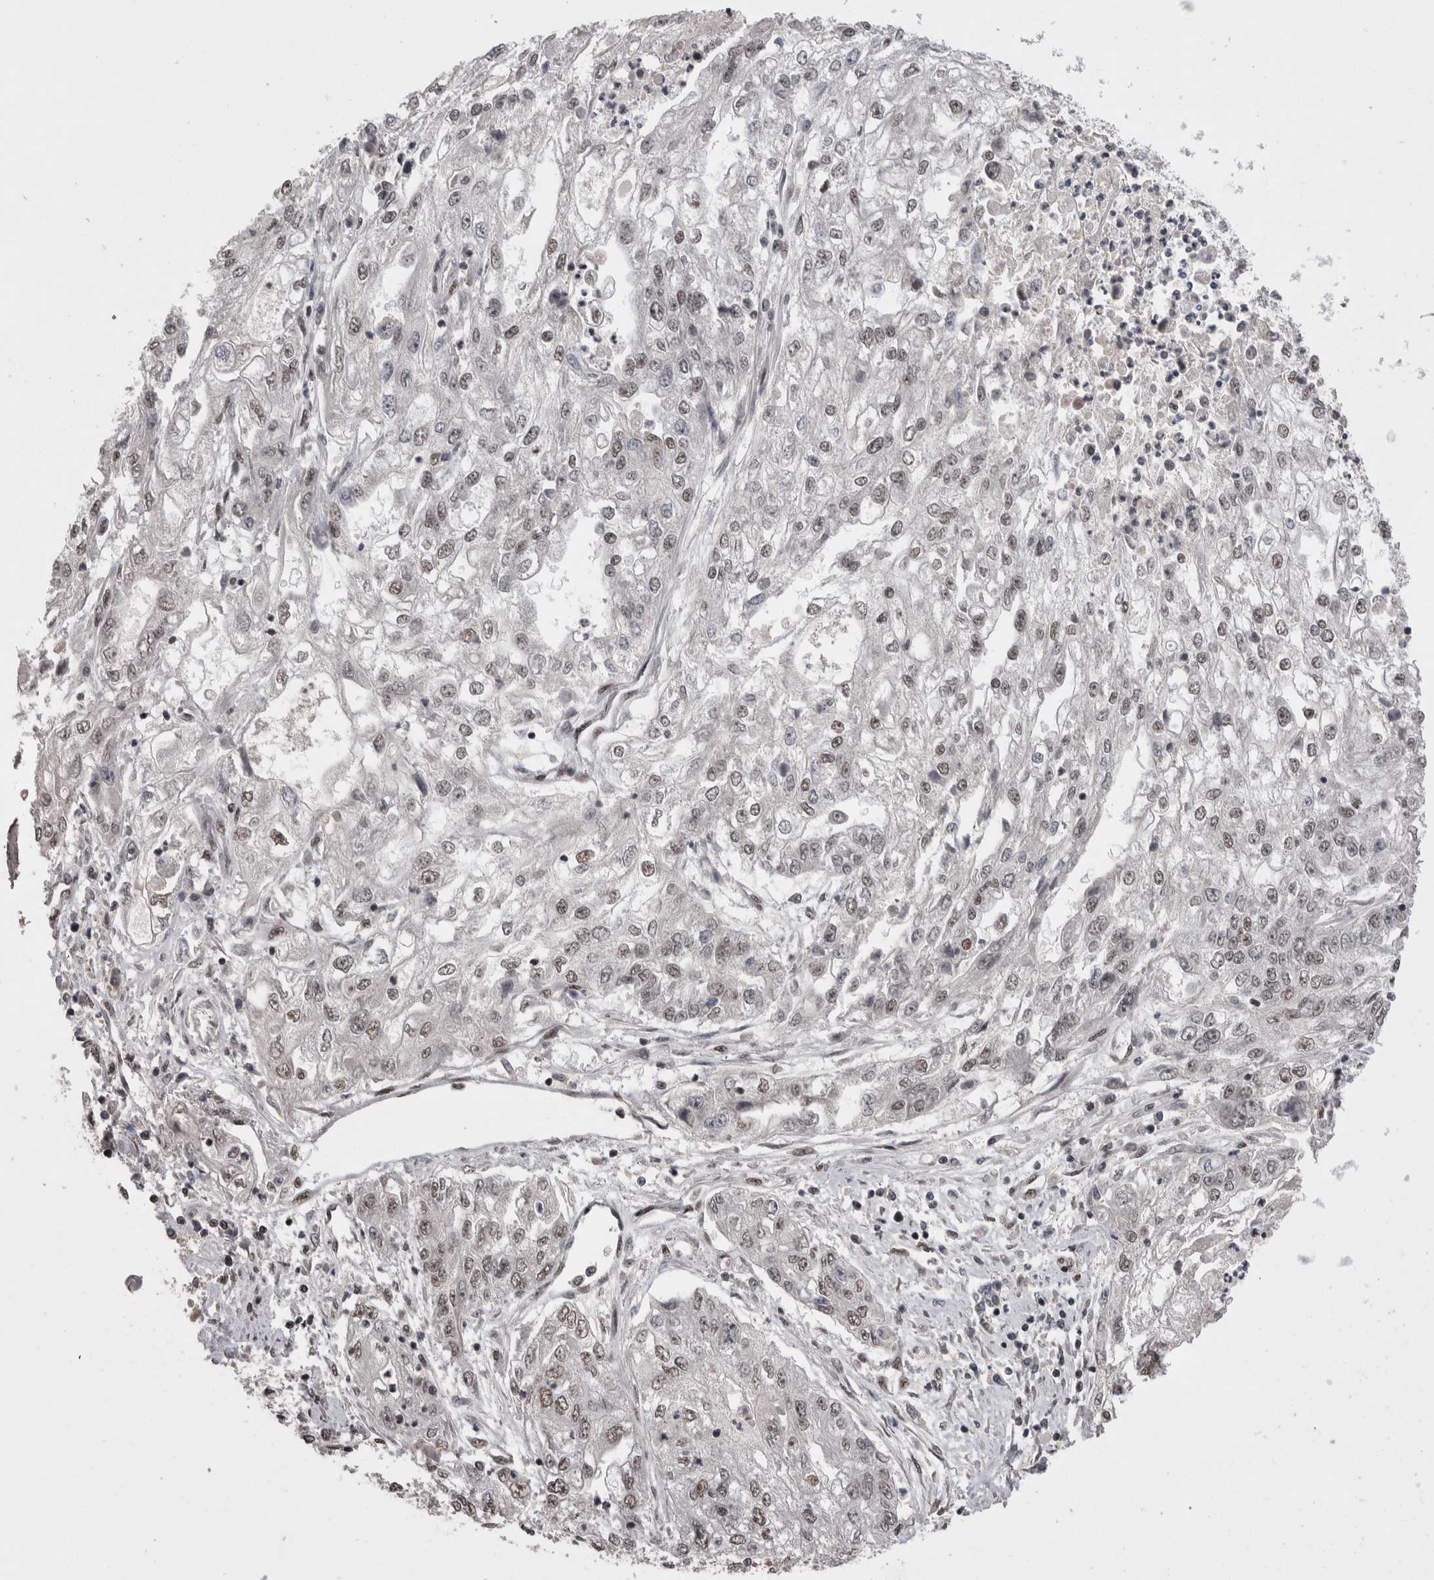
{"staining": {"intensity": "weak", "quantity": ">75%", "location": "nuclear"}, "tissue": "endometrial cancer", "cell_type": "Tumor cells", "image_type": "cancer", "snomed": [{"axis": "morphology", "description": "Adenocarcinoma, NOS"}, {"axis": "topography", "description": "Endometrium"}], "caption": "Protein analysis of endometrial cancer tissue shows weak nuclear staining in approximately >75% of tumor cells. (DAB (3,3'-diaminobenzidine) = brown stain, brightfield microscopy at high magnification).", "gene": "DMTF1", "patient": {"sex": "female", "age": 49}}